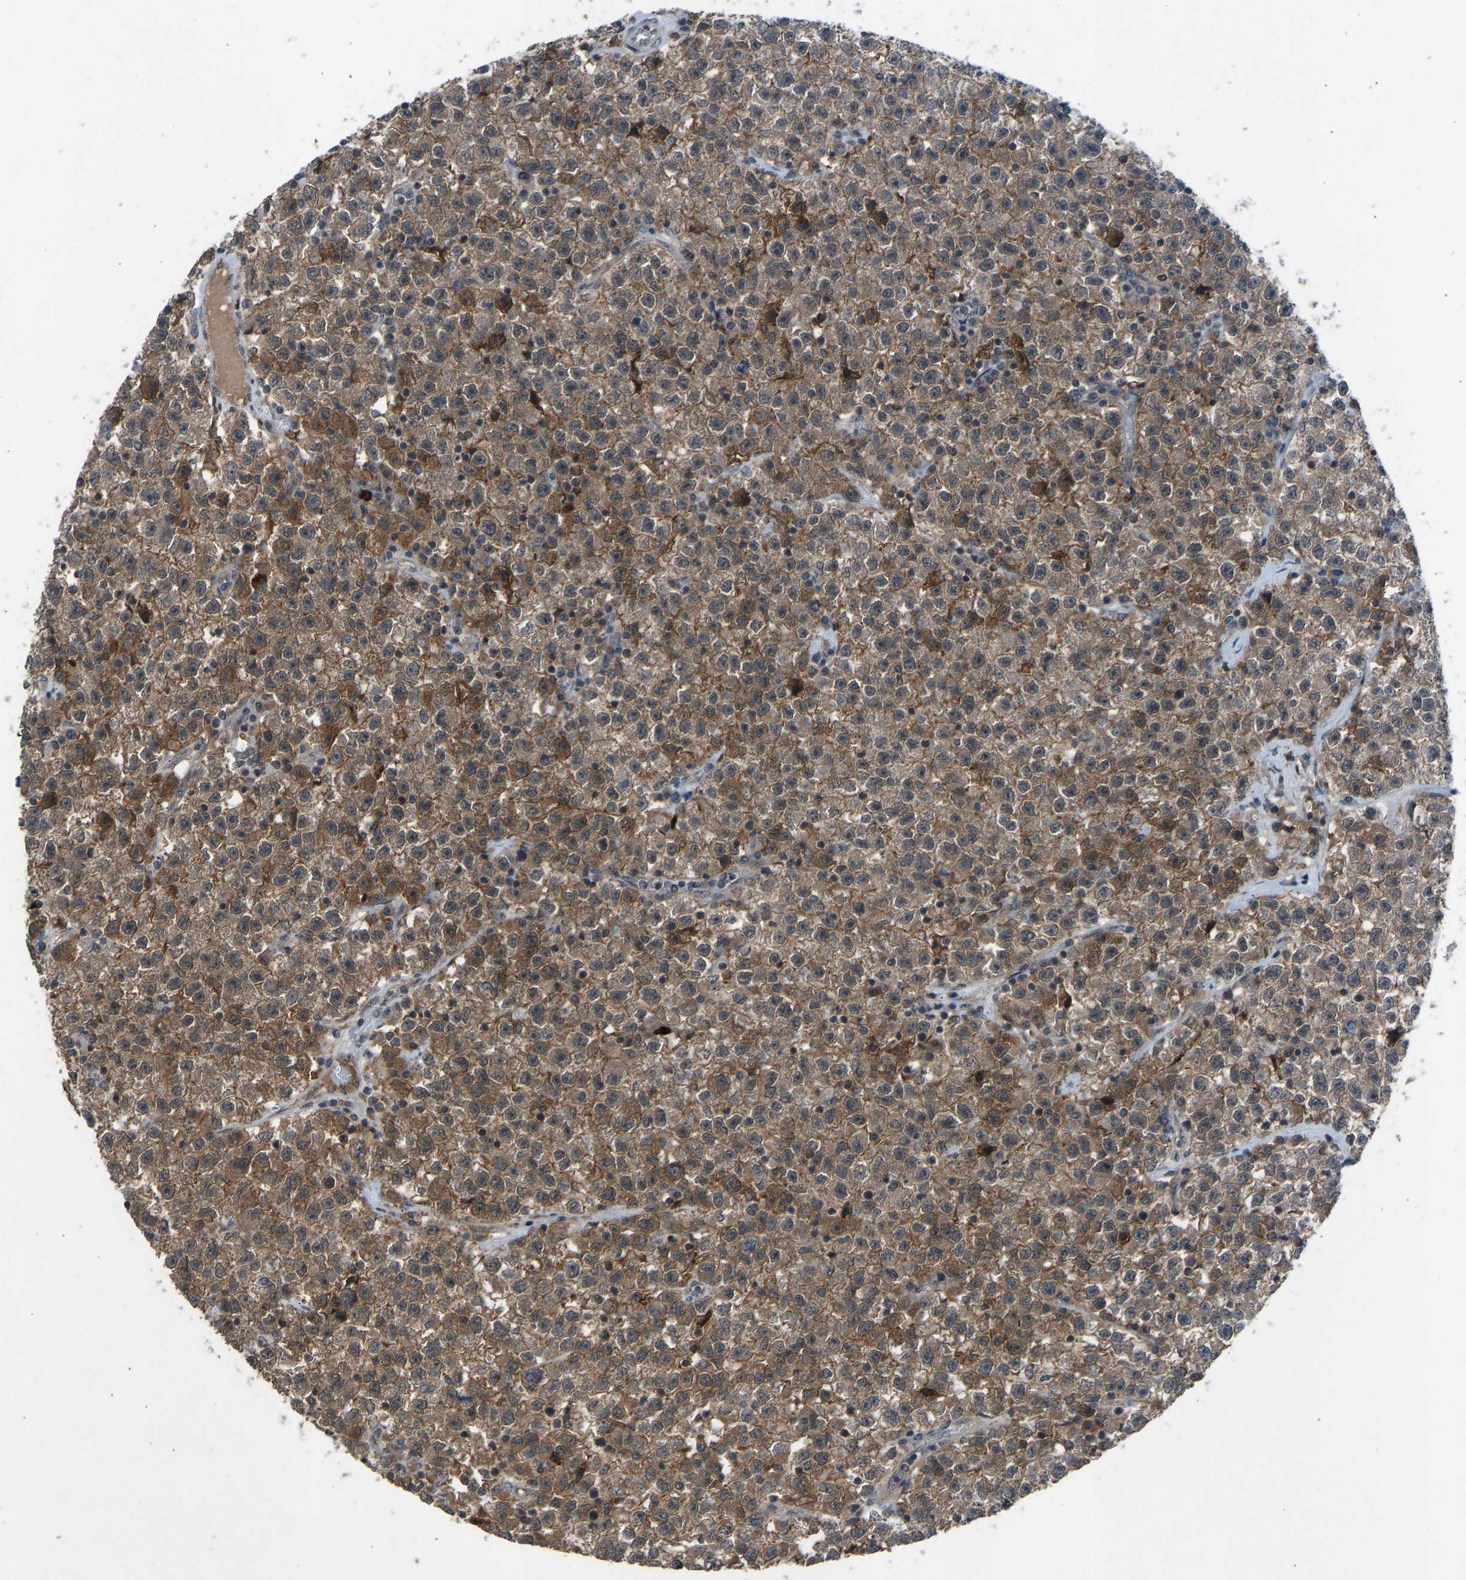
{"staining": {"intensity": "moderate", "quantity": ">75%", "location": "cytoplasmic/membranous,nuclear"}, "tissue": "testis cancer", "cell_type": "Tumor cells", "image_type": "cancer", "snomed": [{"axis": "morphology", "description": "Seminoma, NOS"}, {"axis": "topography", "description": "Testis"}], "caption": "Human seminoma (testis) stained for a protein (brown) reveals moderate cytoplasmic/membranous and nuclear positive expression in about >75% of tumor cells.", "gene": "SLC43A1", "patient": {"sex": "male", "age": 22}}